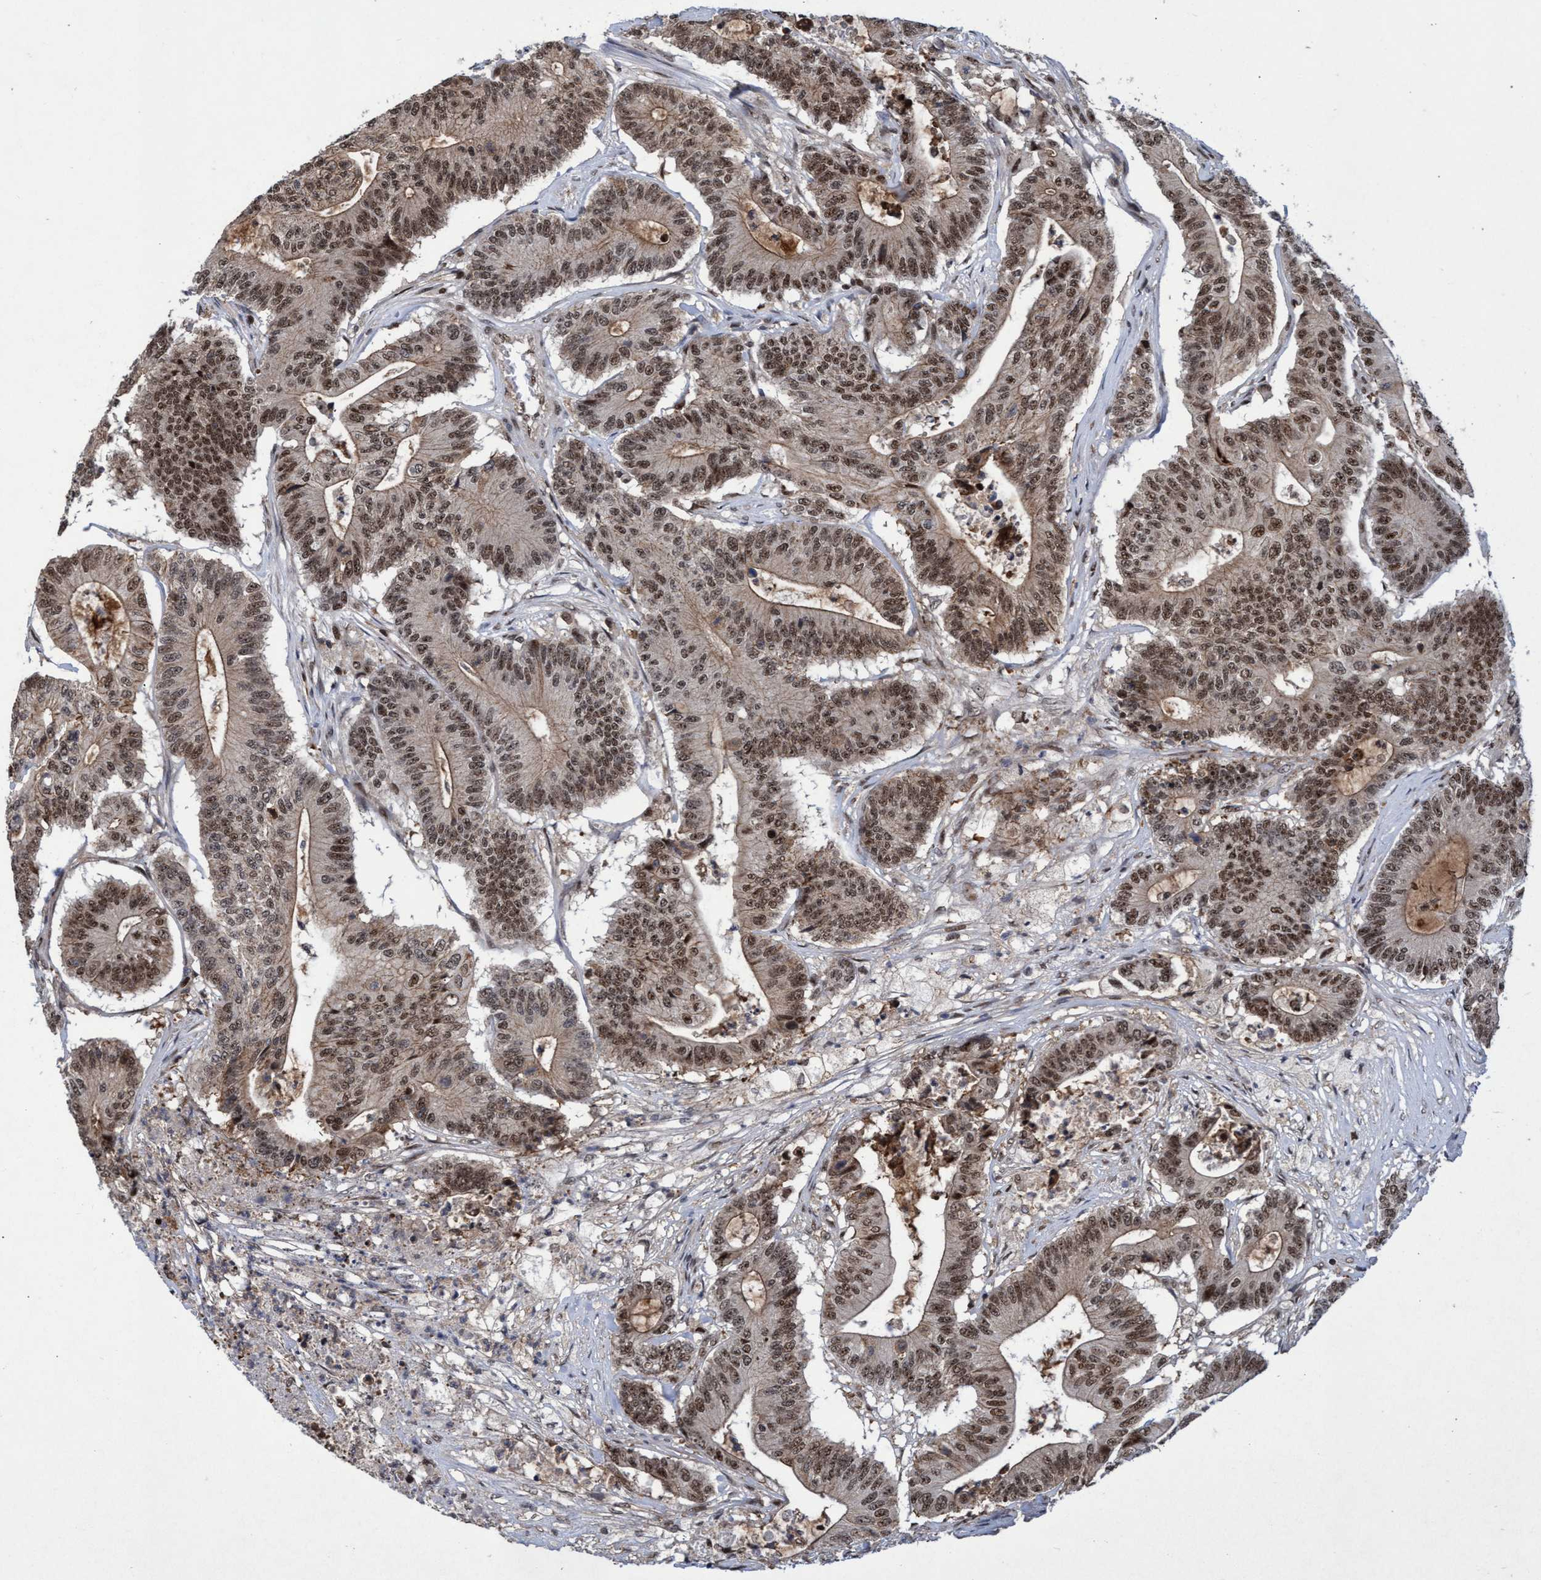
{"staining": {"intensity": "strong", "quantity": ">75%", "location": "nuclear"}, "tissue": "colorectal cancer", "cell_type": "Tumor cells", "image_type": "cancer", "snomed": [{"axis": "morphology", "description": "Adenocarcinoma, NOS"}, {"axis": "topography", "description": "Colon"}], "caption": "Immunohistochemistry (IHC) photomicrograph of adenocarcinoma (colorectal) stained for a protein (brown), which shows high levels of strong nuclear staining in about >75% of tumor cells.", "gene": "GTF2F1", "patient": {"sex": "female", "age": 84}}